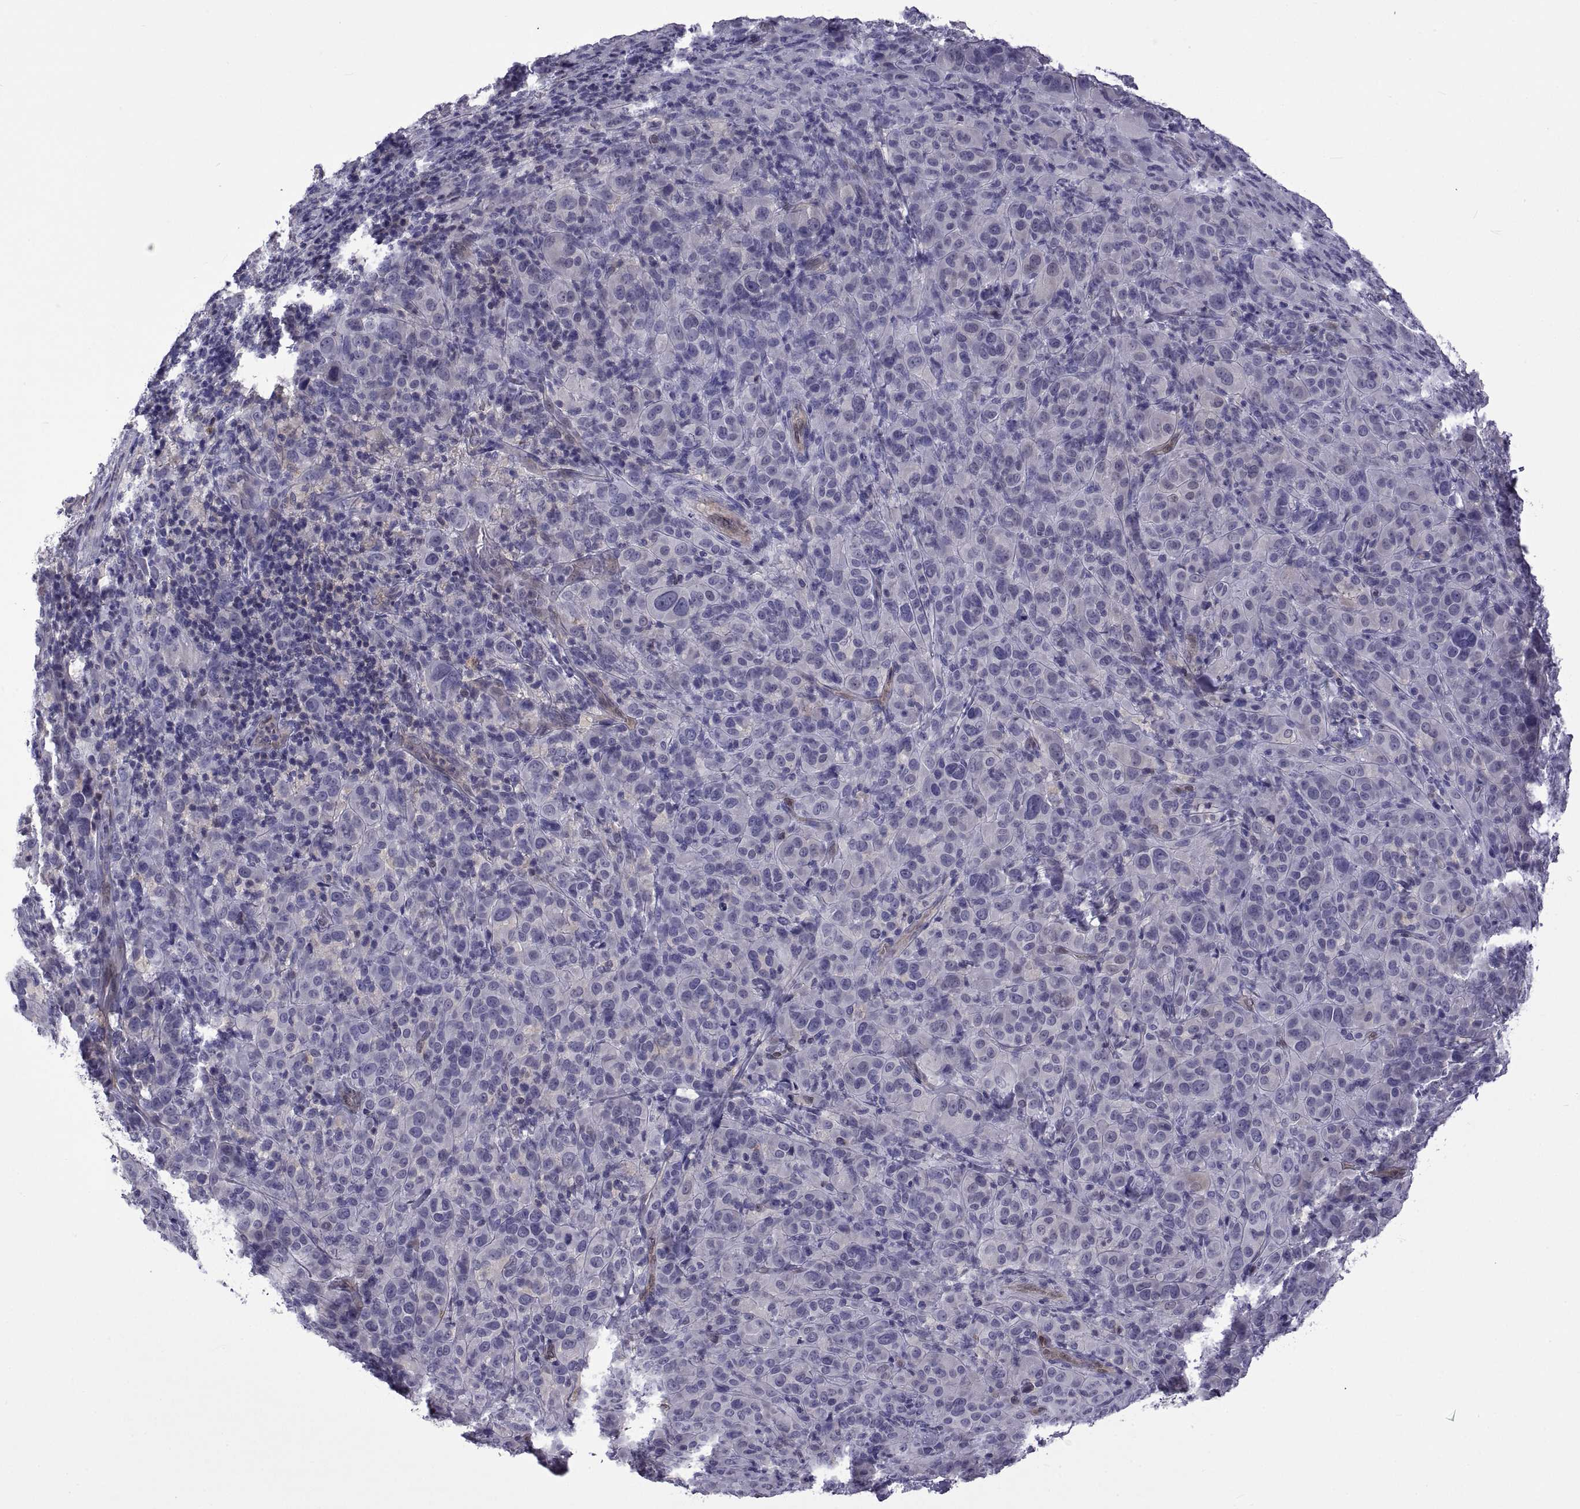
{"staining": {"intensity": "negative", "quantity": "none", "location": "none"}, "tissue": "melanoma", "cell_type": "Tumor cells", "image_type": "cancer", "snomed": [{"axis": "morphology", "description": "Malignant melanoma, NOS"}, {"axis": "topography", "description": "Skin"}], "caption": "The micrograph demonstrates no staining of tumor cells in melanoma.", "gene": "LCN9", "patient": {"sex": "female", "age": 87}}